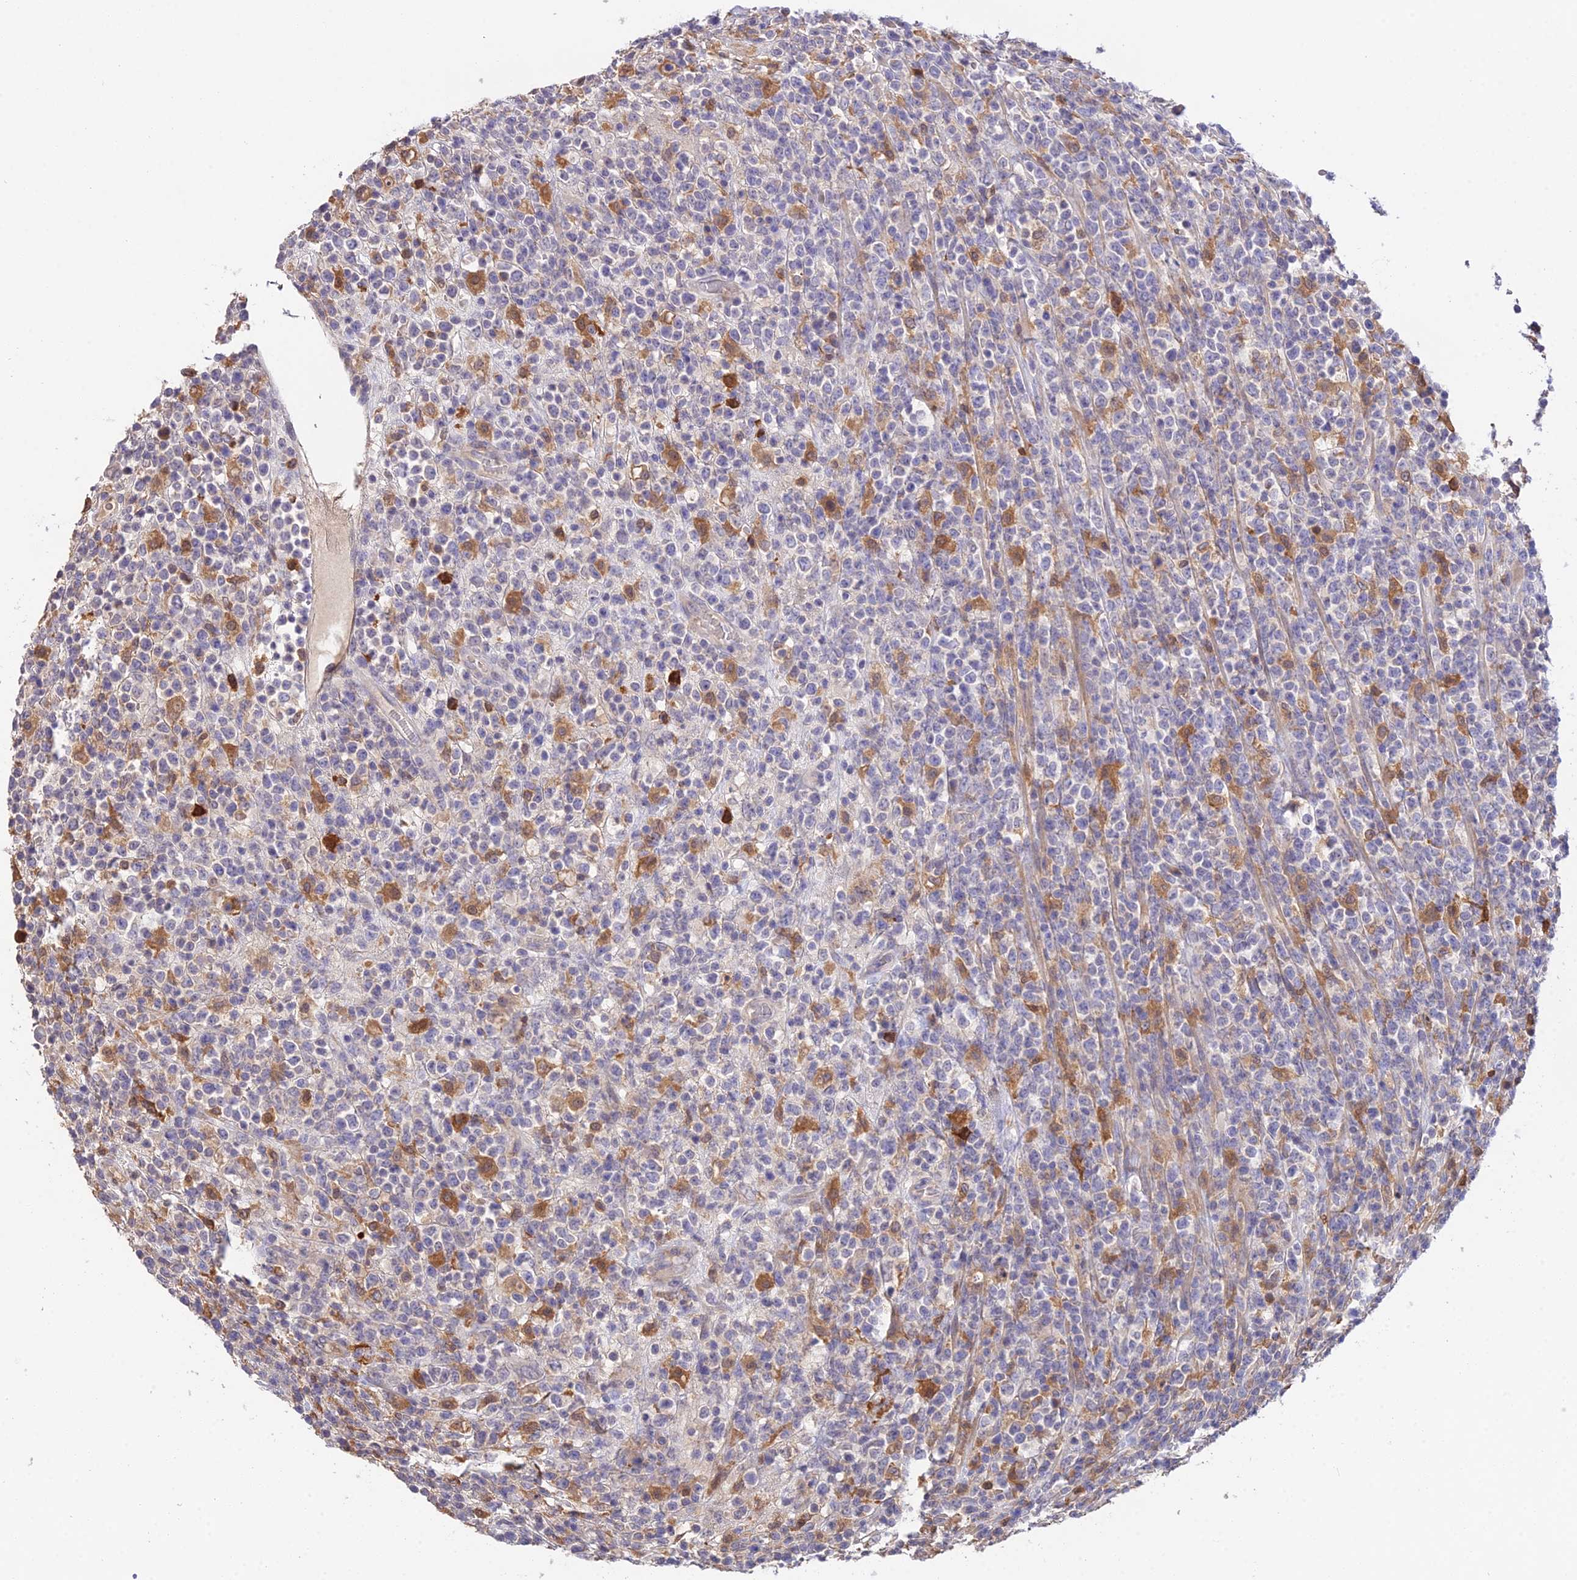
{"staining": {"intensity": "negative", "quantity": "none", "location": "none"}, "tissue": "lymphoma", "cell_type": "Tumor cells", "image_type": "cancer", "snomed": [{"axis": "morphology", "description": "Malignant lymphoma, non-Hodgkin's type, High grade"}, {"axis": "topography", "description": "Colon"}], "caption": "An immunohistochemistry (IHC) photomicrograph of lymphoma is shown. There is no staining in tumor cells of lymphoma.", "gene": "FBP1", "patient": {"sex": "female", "age": 53}}